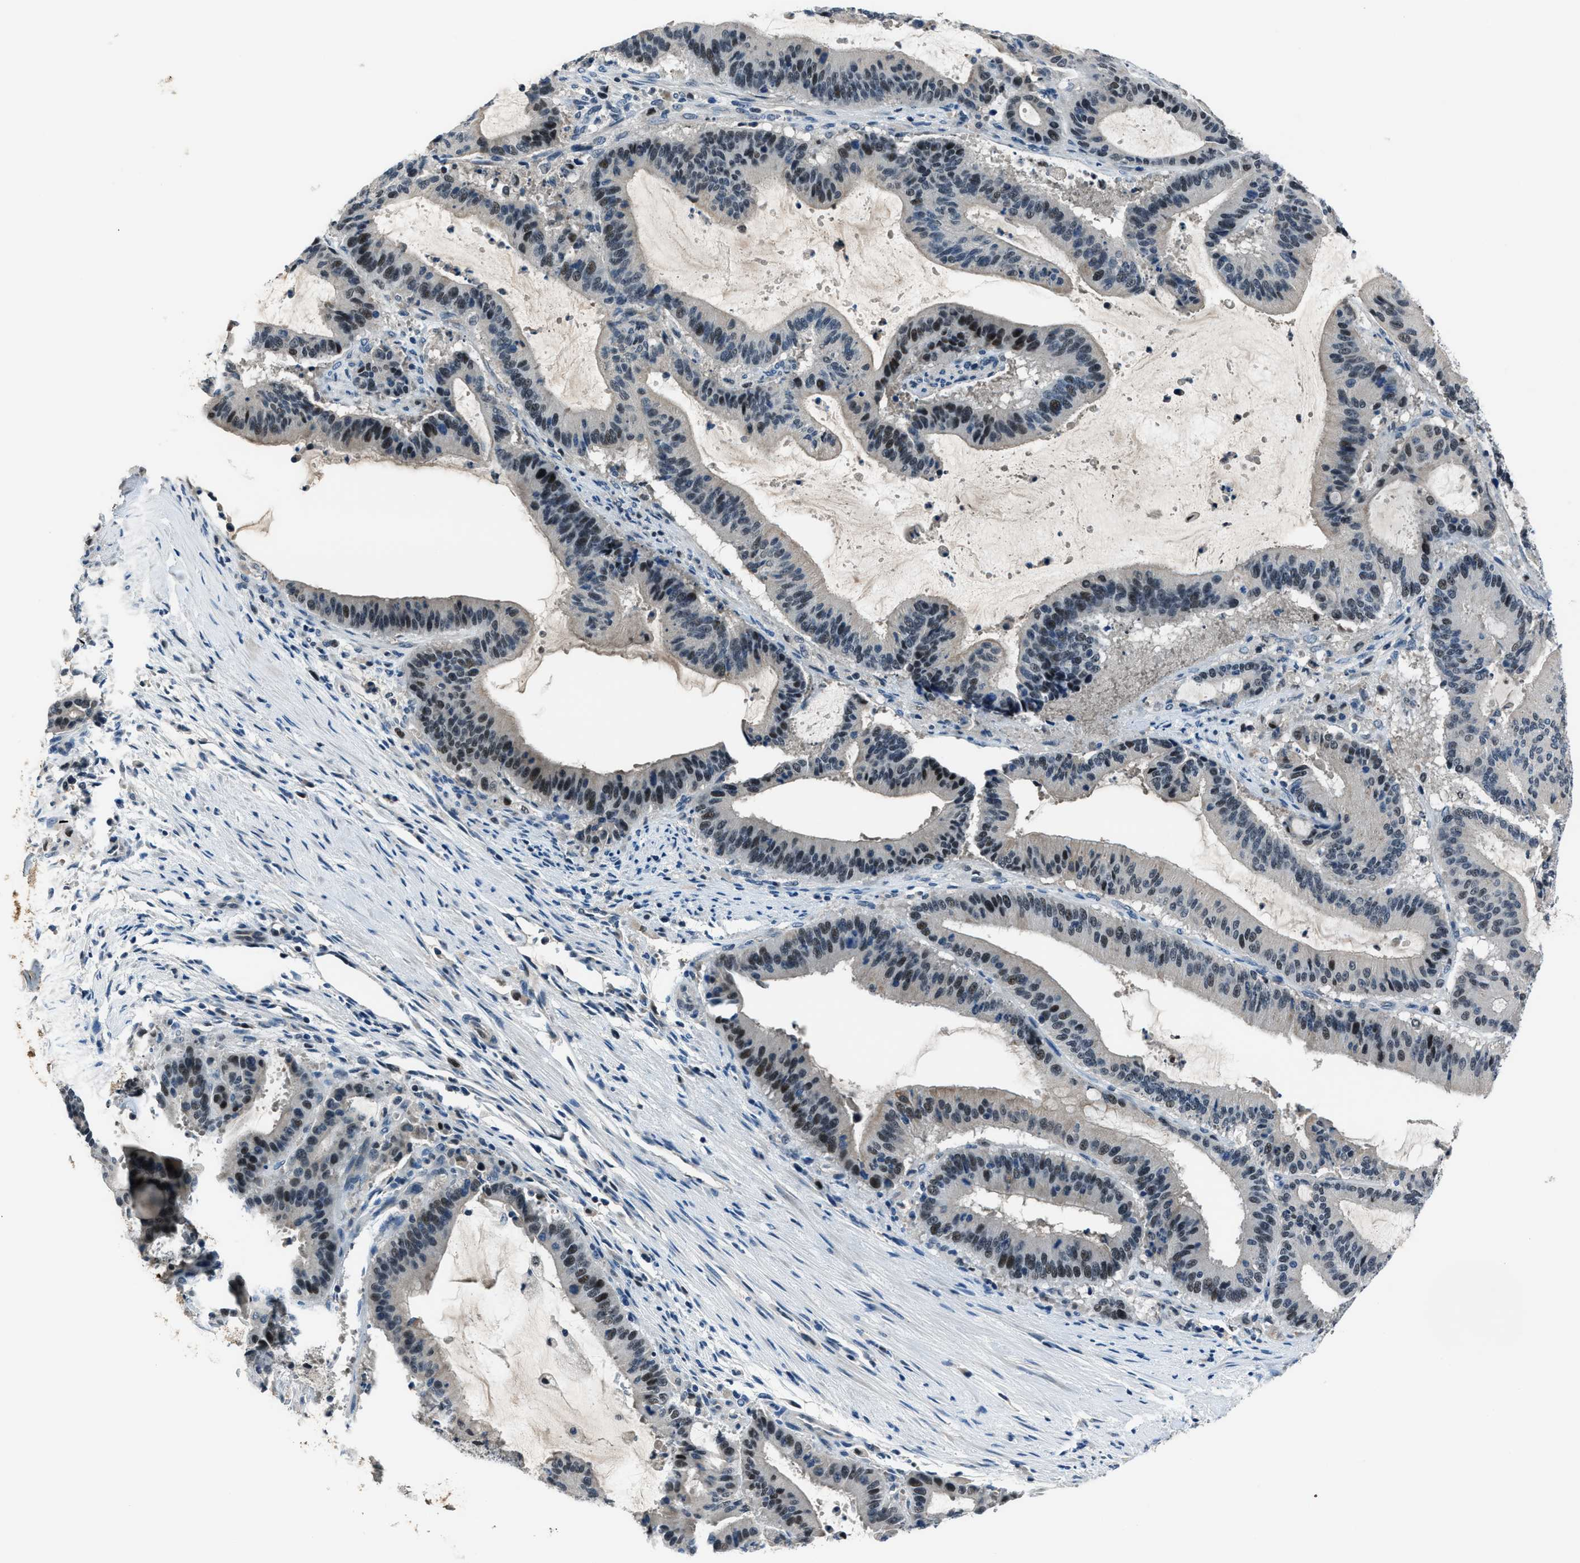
{"staining": {"intensity": "moderate", "quantity": "25%-75%", "location": "nuclear"}, "tissue": "liver cancer", "cell_type": "Tumor cells", "image_type": "cancer", "snomed": [{"axis": "morphology", "description": "Normal tissue, NOS"}, {"axis": "morphology", "description": "Cholangiocarcinoma"}, {"axis": "topography", "description": "Liver"}, {"axis": "topography", "description": "Peripheral nerve tissue"}], "caption": "The immunohistochemical stain labels moderate nuclear staining in tumor cells of liver cancer (cholangiocarcinoma) tissue.", "gene": "DUSP19", "patient": {"sex": "female", "age": 73}}